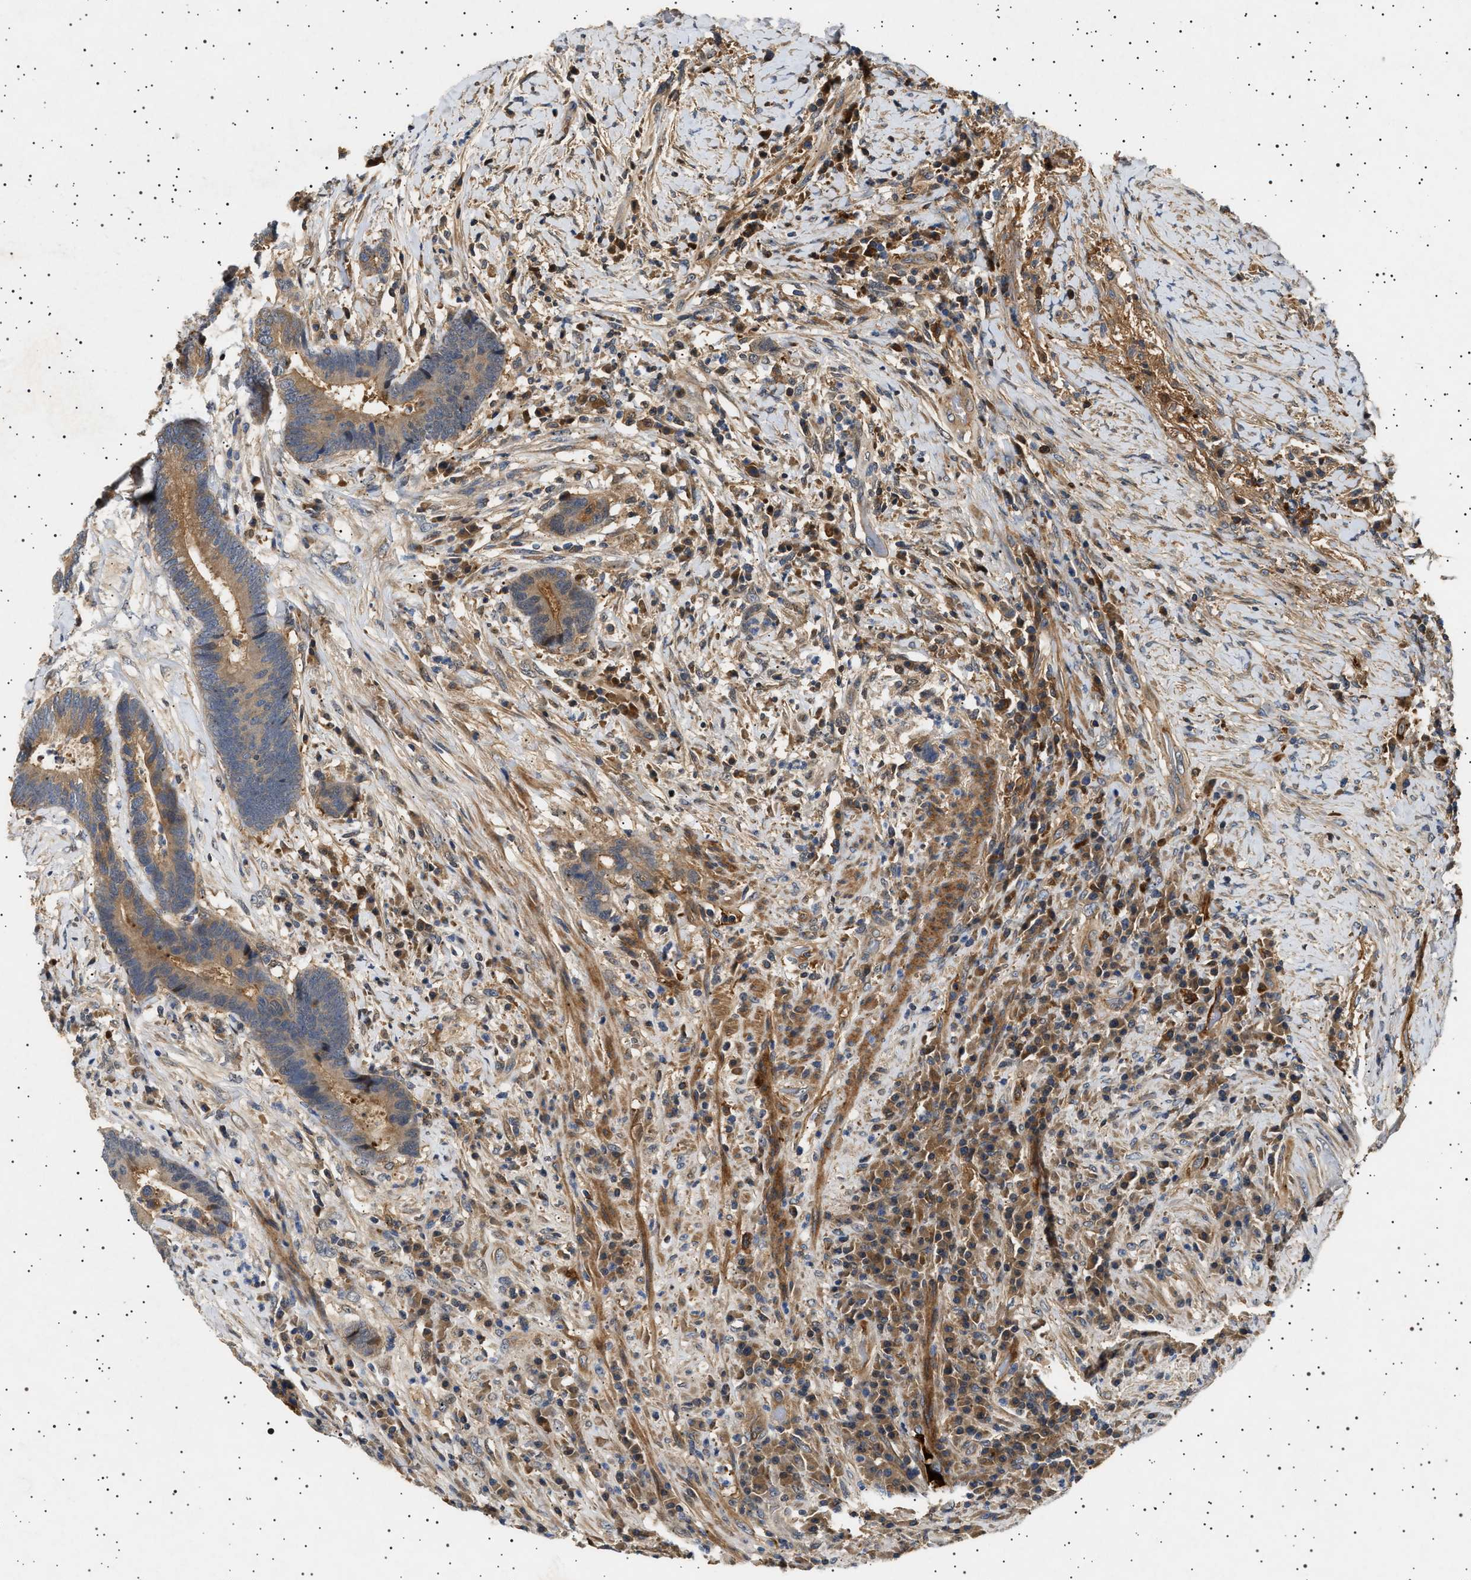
{"staining": {"intensity": "weak", "quantity": "25%-75%", "location": "cytoplasmic/membranous"}, "tissue": "colorectal cancer", "cell_type": "Tumor cells", "image_type": "cancer", "snomed": [{"axis": "morphology", "description": "Adenocarcinoma, NOS"}, {"axis": "topography", "description": "Rectum"}], "caption": "Adenocarcinoma (colorectal) stained for a protein (brown) reveals weak cytoplasmic/membranous positive positivity in about 25%-75% of tumor cells.", "gene": "FICD", "patient": {"sex": "female", "age": 89}}